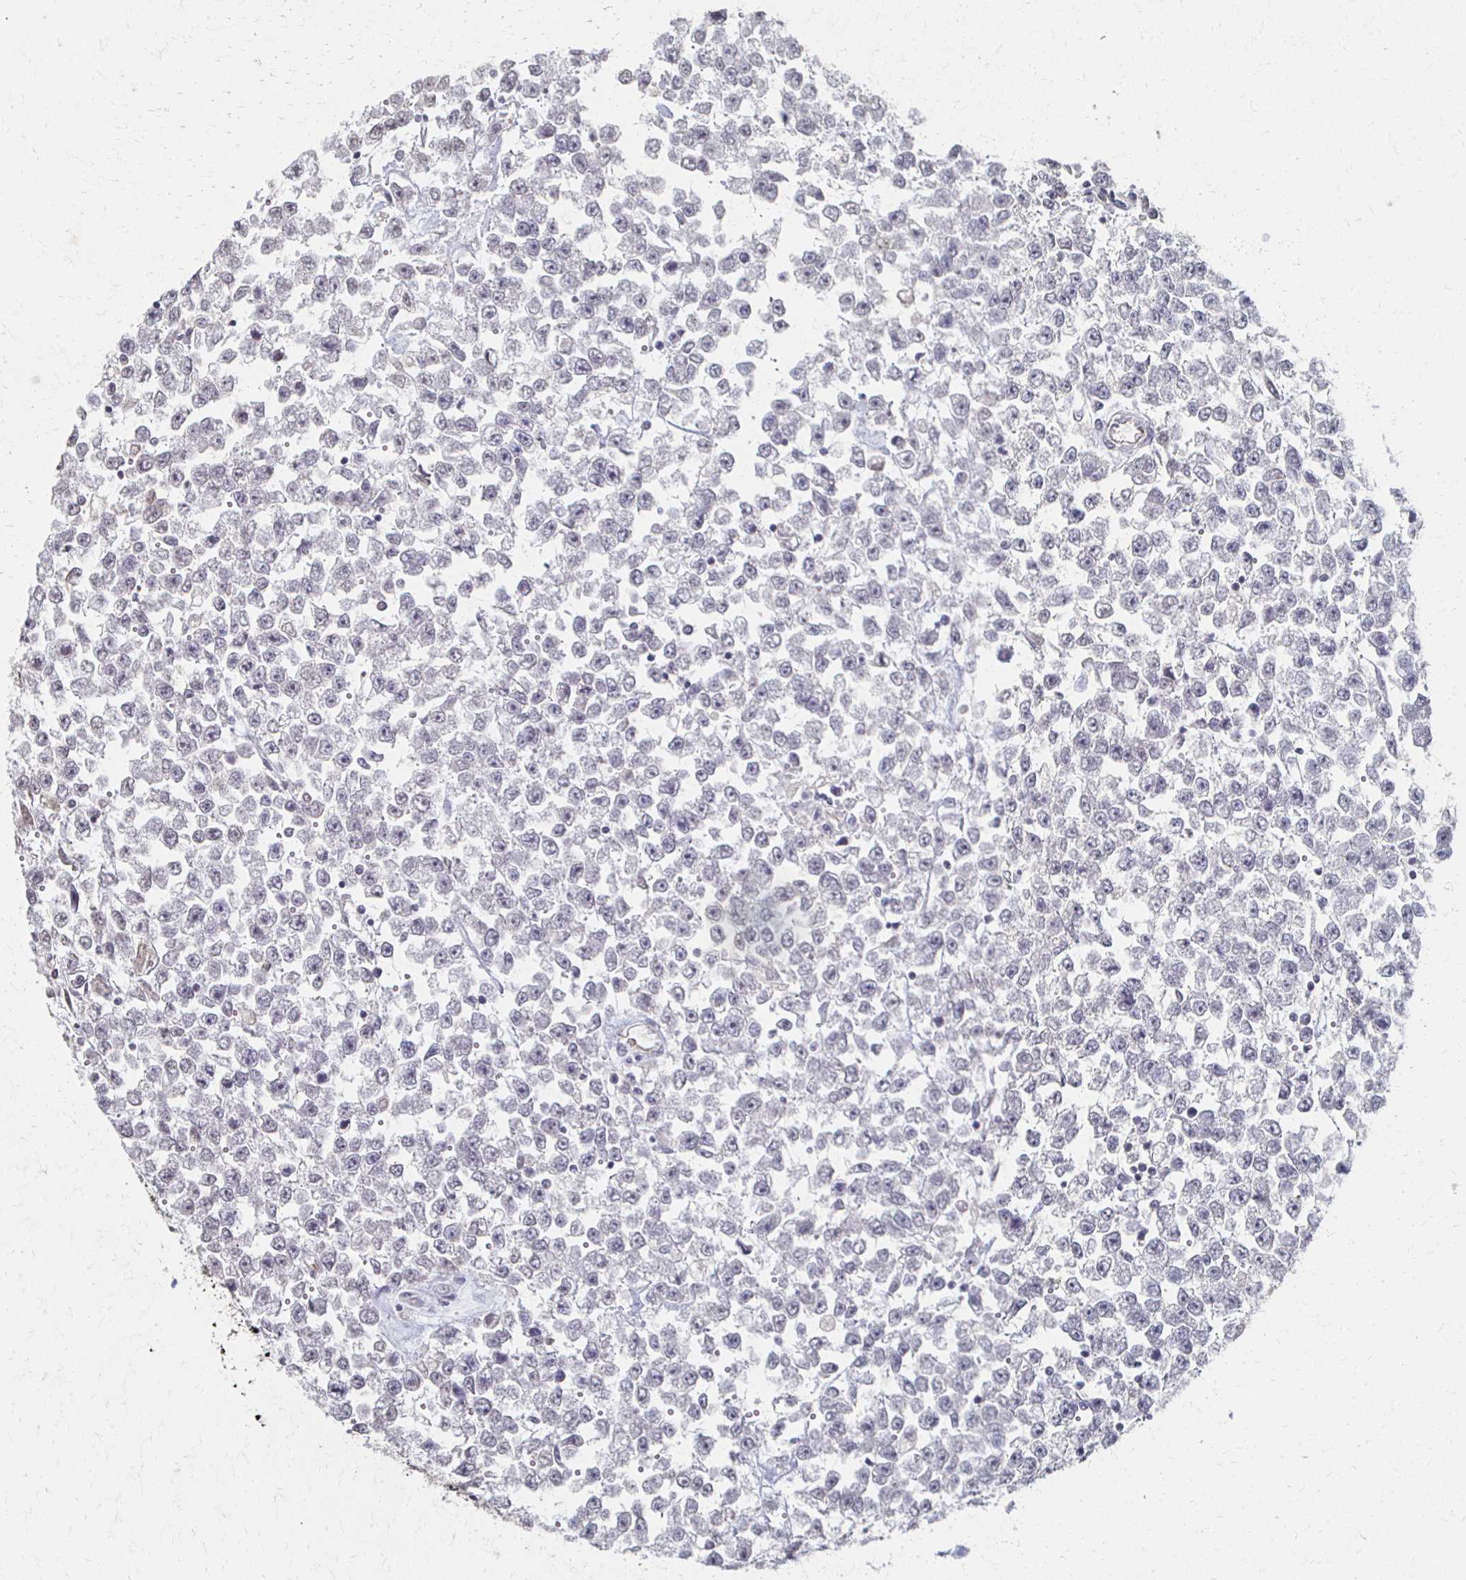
{"staining": {"intensity": "negative", "quantity": "none", "location": "none"}, "tissue": "testis cancer", "cell_type": "Tumor cells", "image_type": "cancer", "snomed": [{"axis": "morphology", "description": "Seminoma, NOS"}, {"axis": "topography", "description": "Testis"}], "caption": "IHC image of neoplastic tissue: testis cancer (seminoma) stained with DAB reveals no significant protein positivity in tumor cells. The staining is performed using DAB (3,3'-diaminobenzidine) brown chromogen with nuclei counter-stained in using hematoxylin.", "gene": "DAB1", "patient": {"sex": "male", "age": 34}}